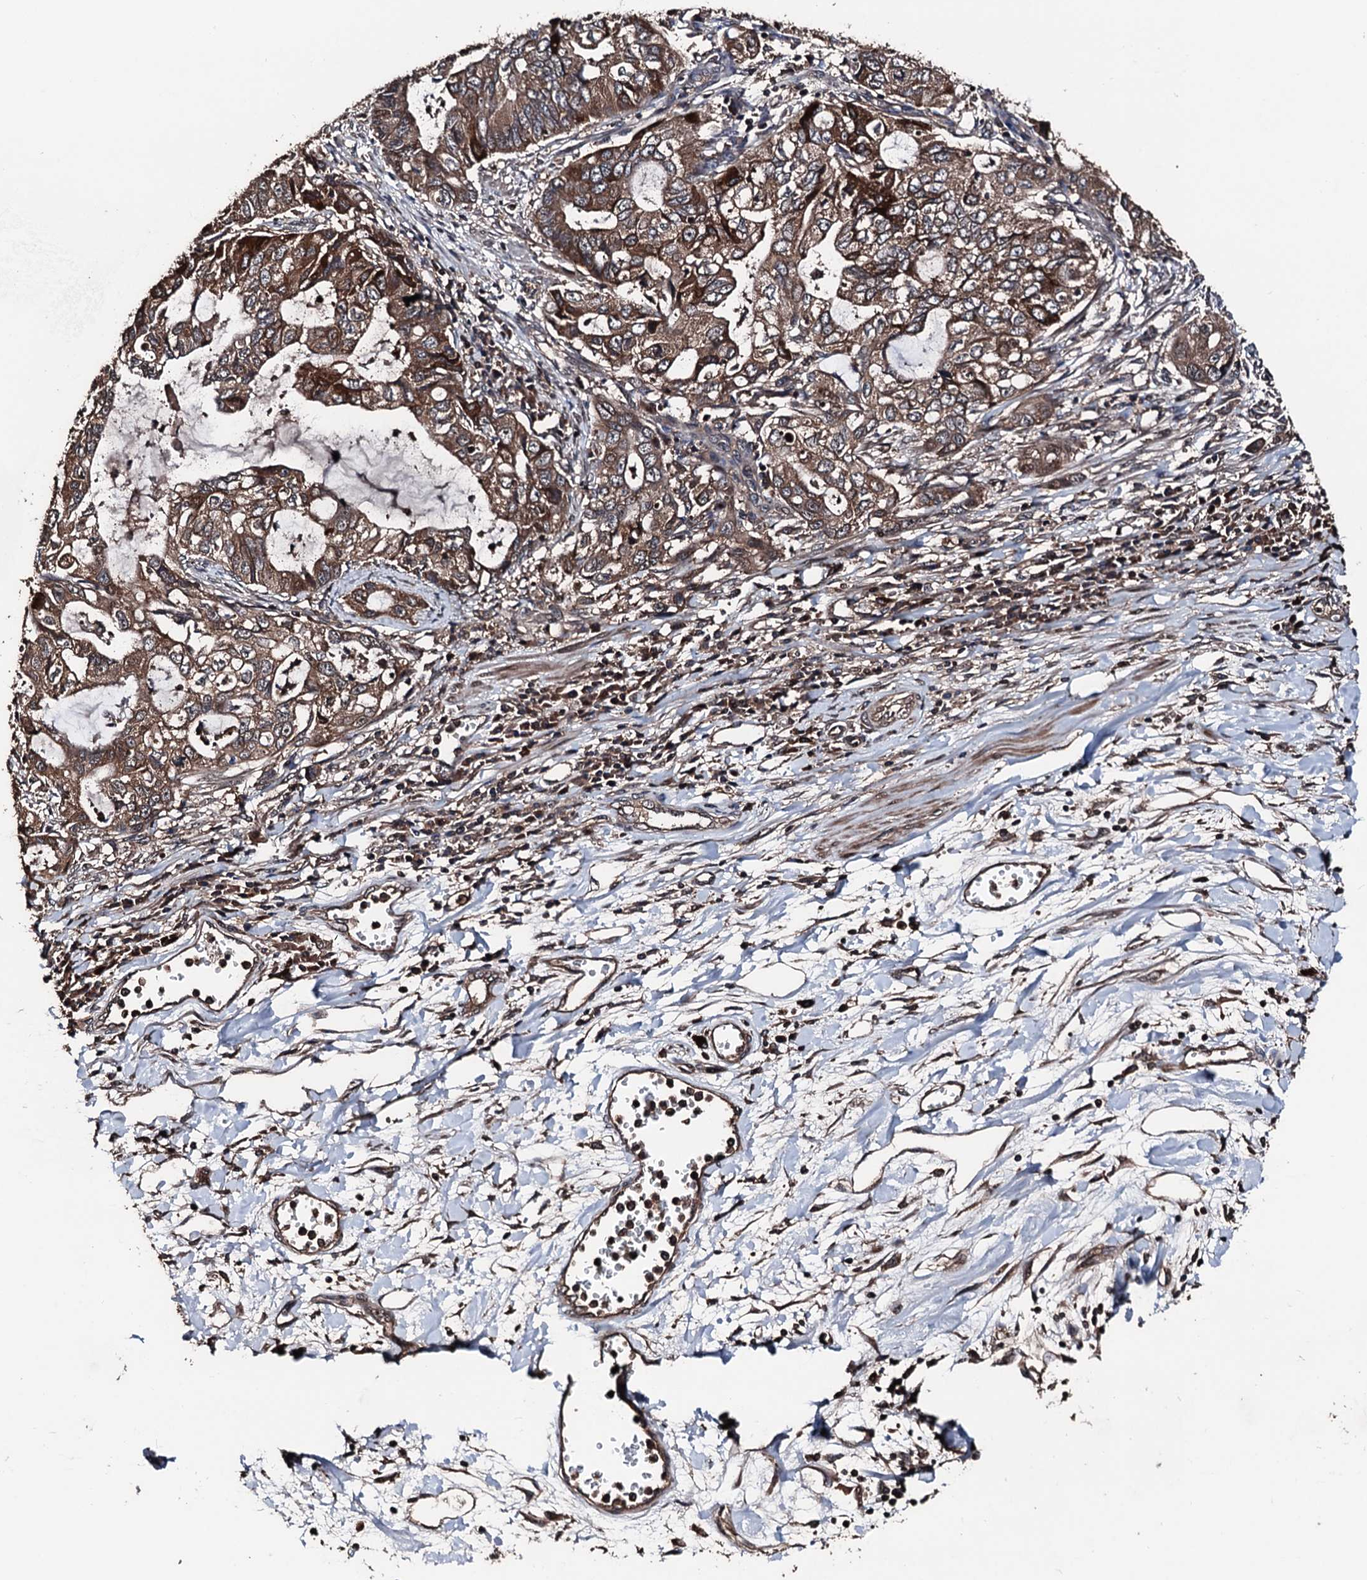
{"staining": {"intensity": "strong", "quantity": ">75%", "location": "cytoplasmic/membranous"}, "tissue": "stomach cancer", "cell_type": "Tumor cells", "image_type": "cancer", "snomed": [{"axis": "morphology", "description": "Adenocarcinoma, NOS"}, {"axis": "topography", "description": "Stomach, upper"}], "caption": "IHC image of stomach cancer stained for a protein (brown), which reveals high levels of strong cytoplasmic/membranous positivity in approximately >75% of tumor cells.", "gene": "KIF18A", "patient": {"sex": "female", "age": 52}}